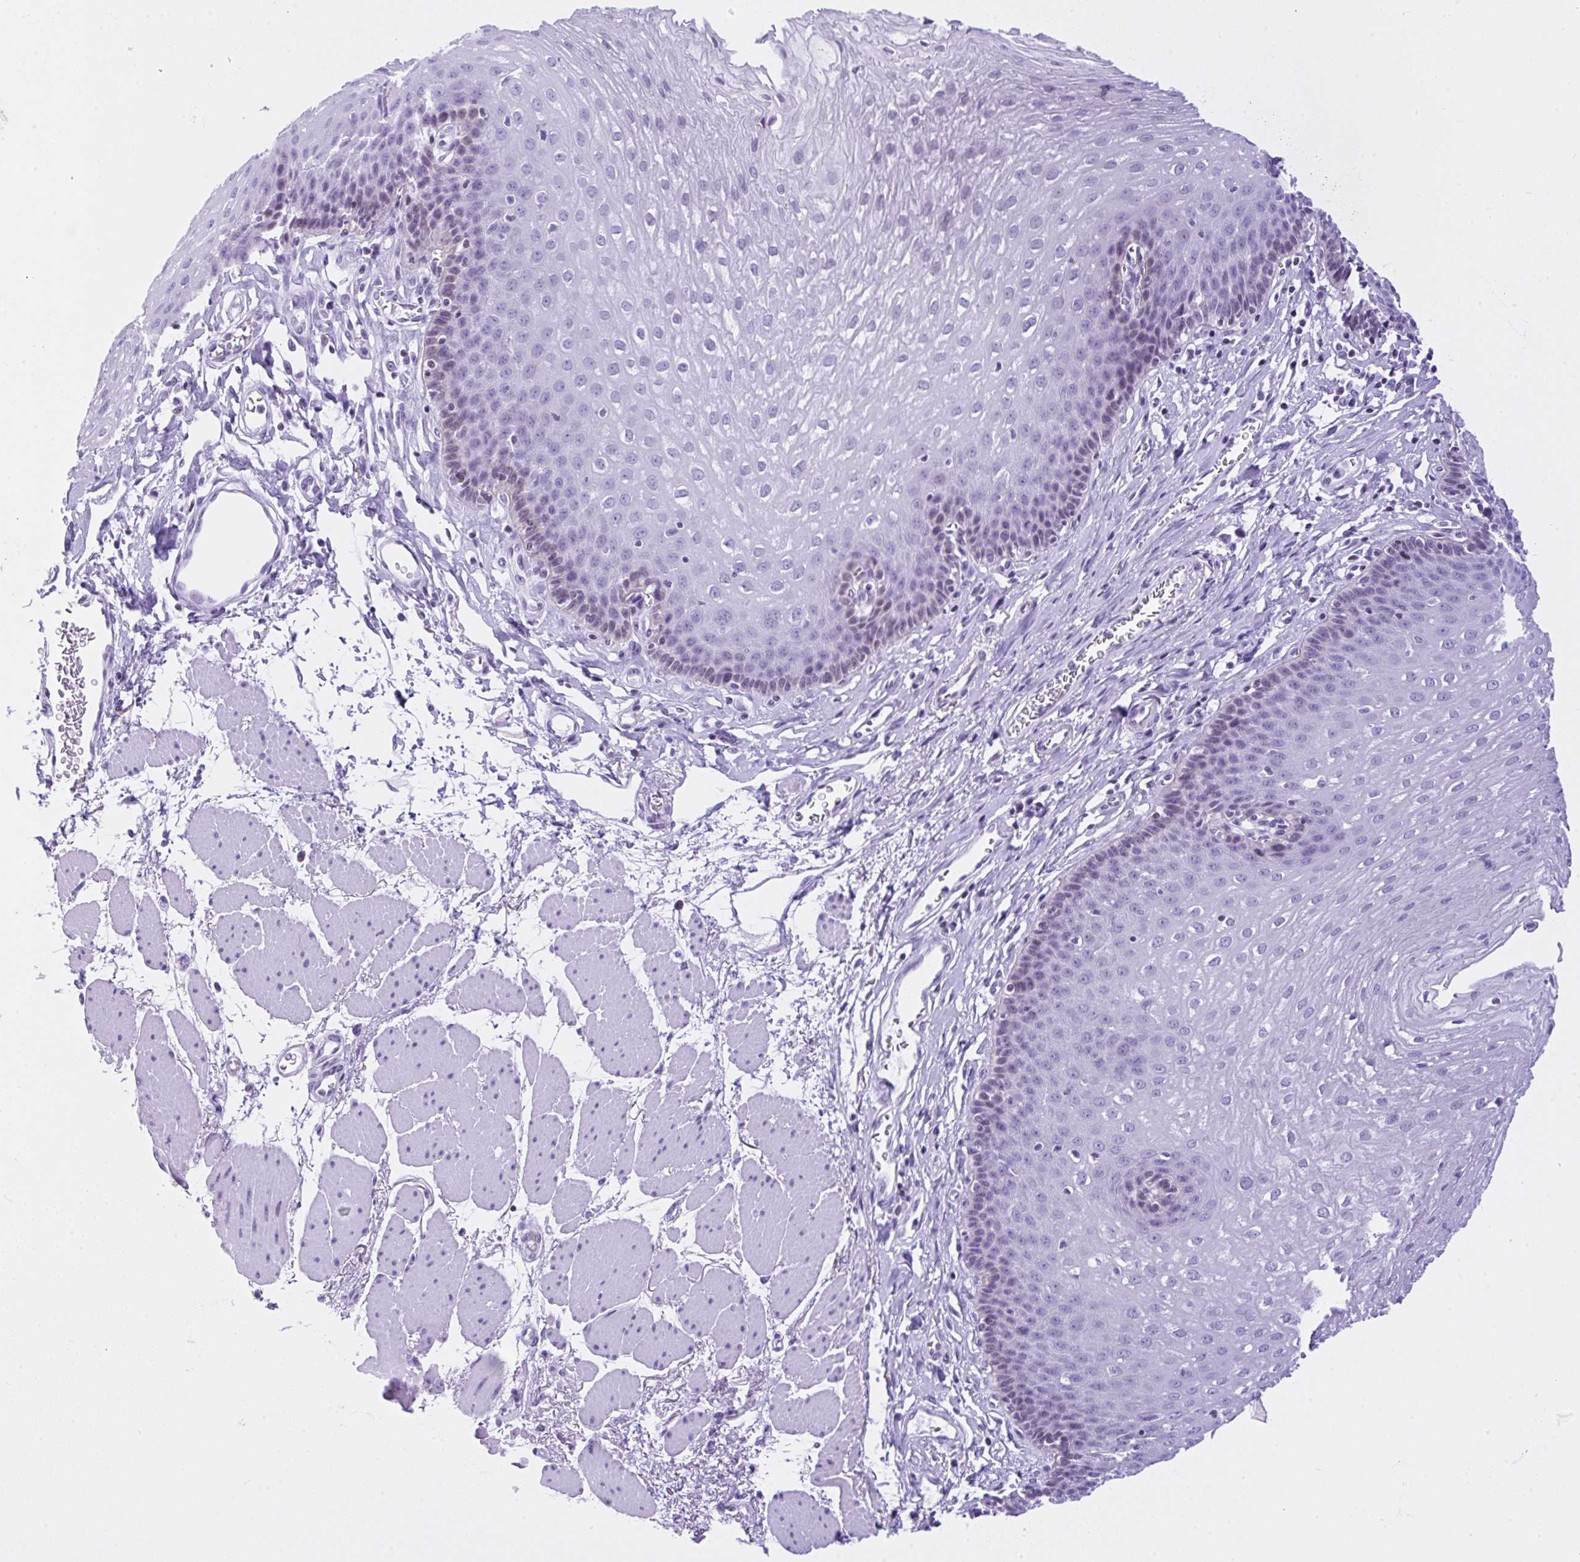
{"staining": {"intensity": "negative", "quantity": "none", "location": "none"}, "tissue": "esophagus", "cell_type": "Squamous epithelial cells", "image_type": "normal", "snomed": [{"axis": "morphology", "description": "Normal tissue, NOS"}, {"axis": "topography", "description": "Esophagus"}], "caption": "High magnification brightfield microscopy of normal esophagus stained with DAB (brown) and counterstained with hematoxylin (blue): squamous epithelial cells show no significant staining. (DAB (3,3'-diaminobenzidine) IHC, high magnification).", "gene": "KRT27", "patient": {"sex": "female", "age": 81}}